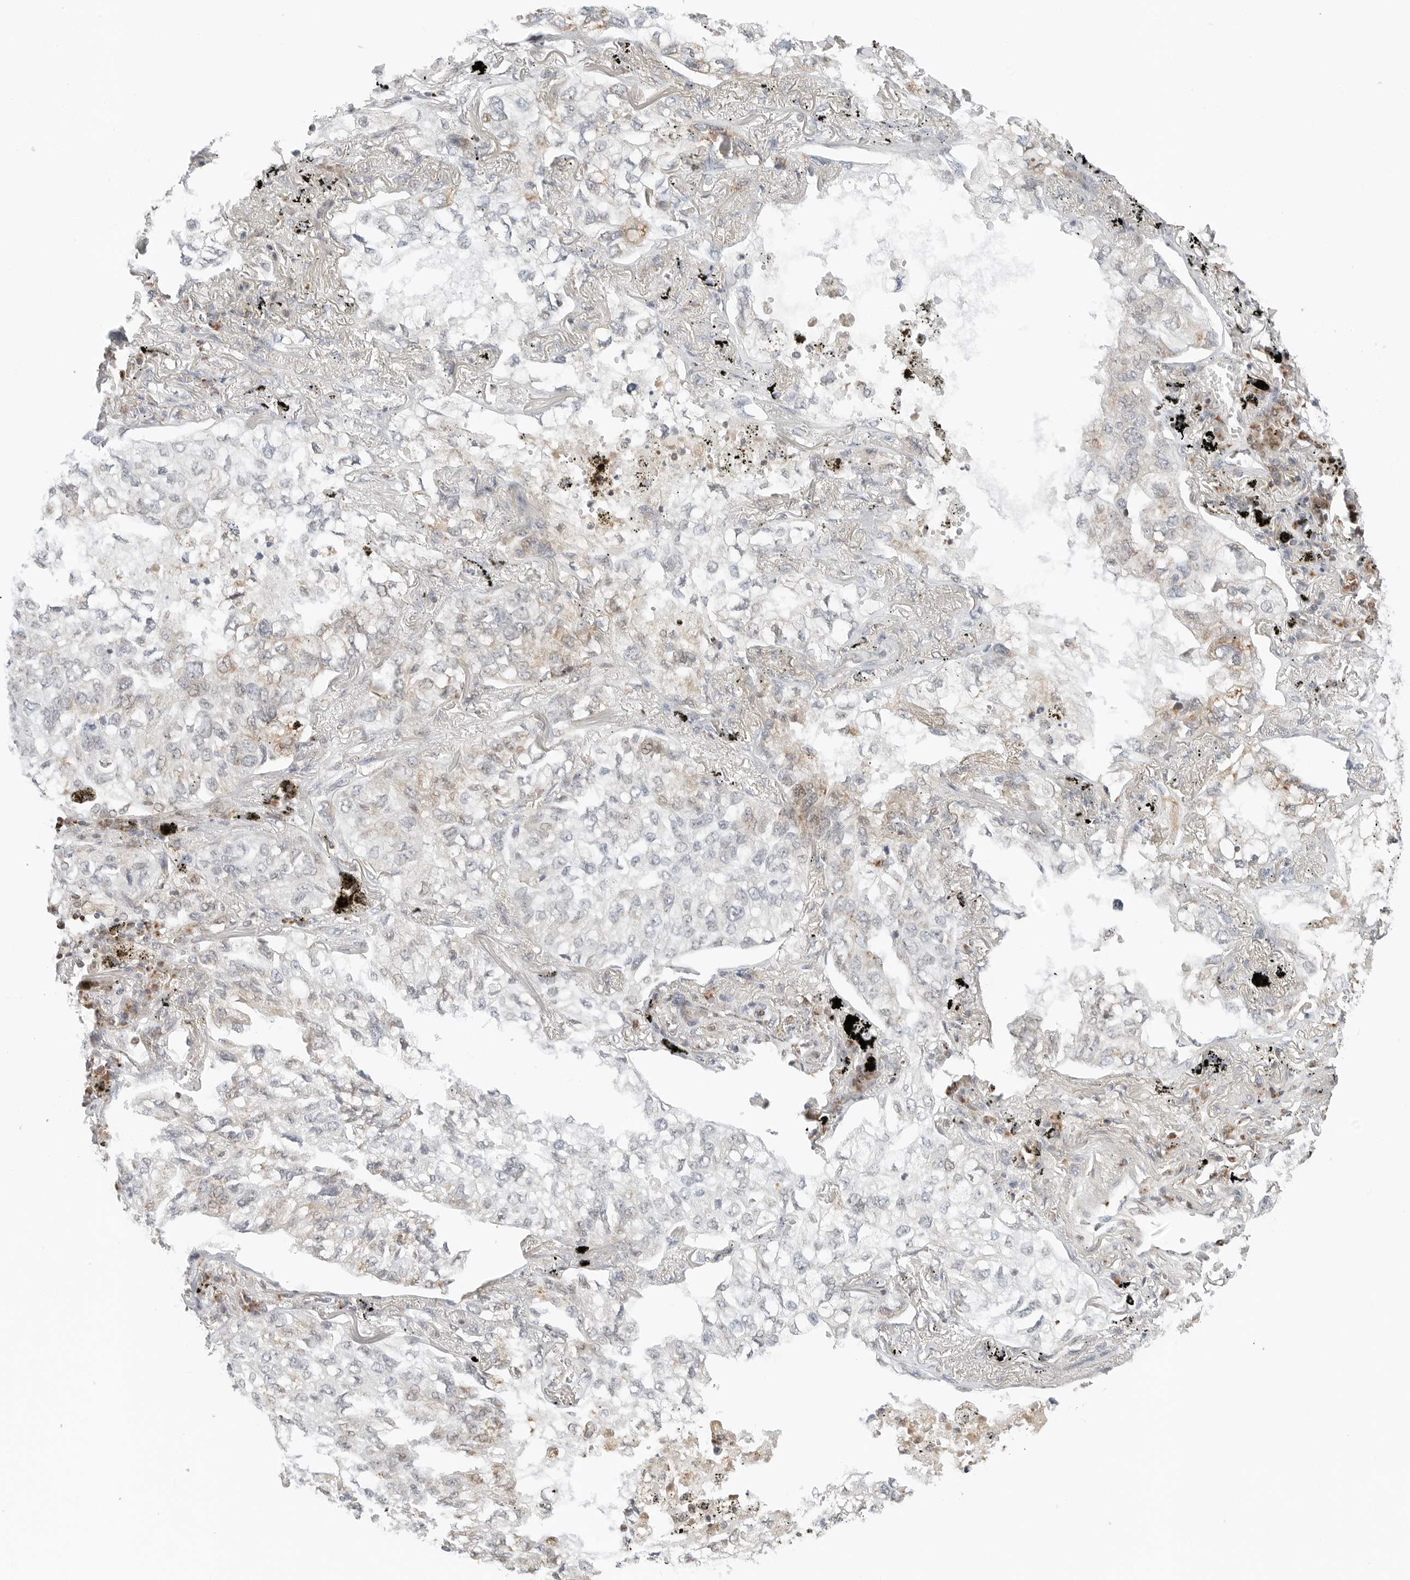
{"staining": {"intensity": "moderate", "quantity": "<25%", "location": "cytoplasmic/membranous"}, "tissue": "lung cancer", "cell_type": "Tumor cells", "image_type": "cancer", "snomed": [{"axis": "morphology", "description": "Adenocarcinoma, NOS"}, {"axis": "topography", "description": "Lung"}], "caption": "Protein positivity by immunohistochemistry shows moderate cytoplasmic/membranous staining in approximately <25% of tumor cells in lung cancer (adenocarcinoma).", "gene": "DYRK4", "patient": {"sex": "male", "age": 65}}